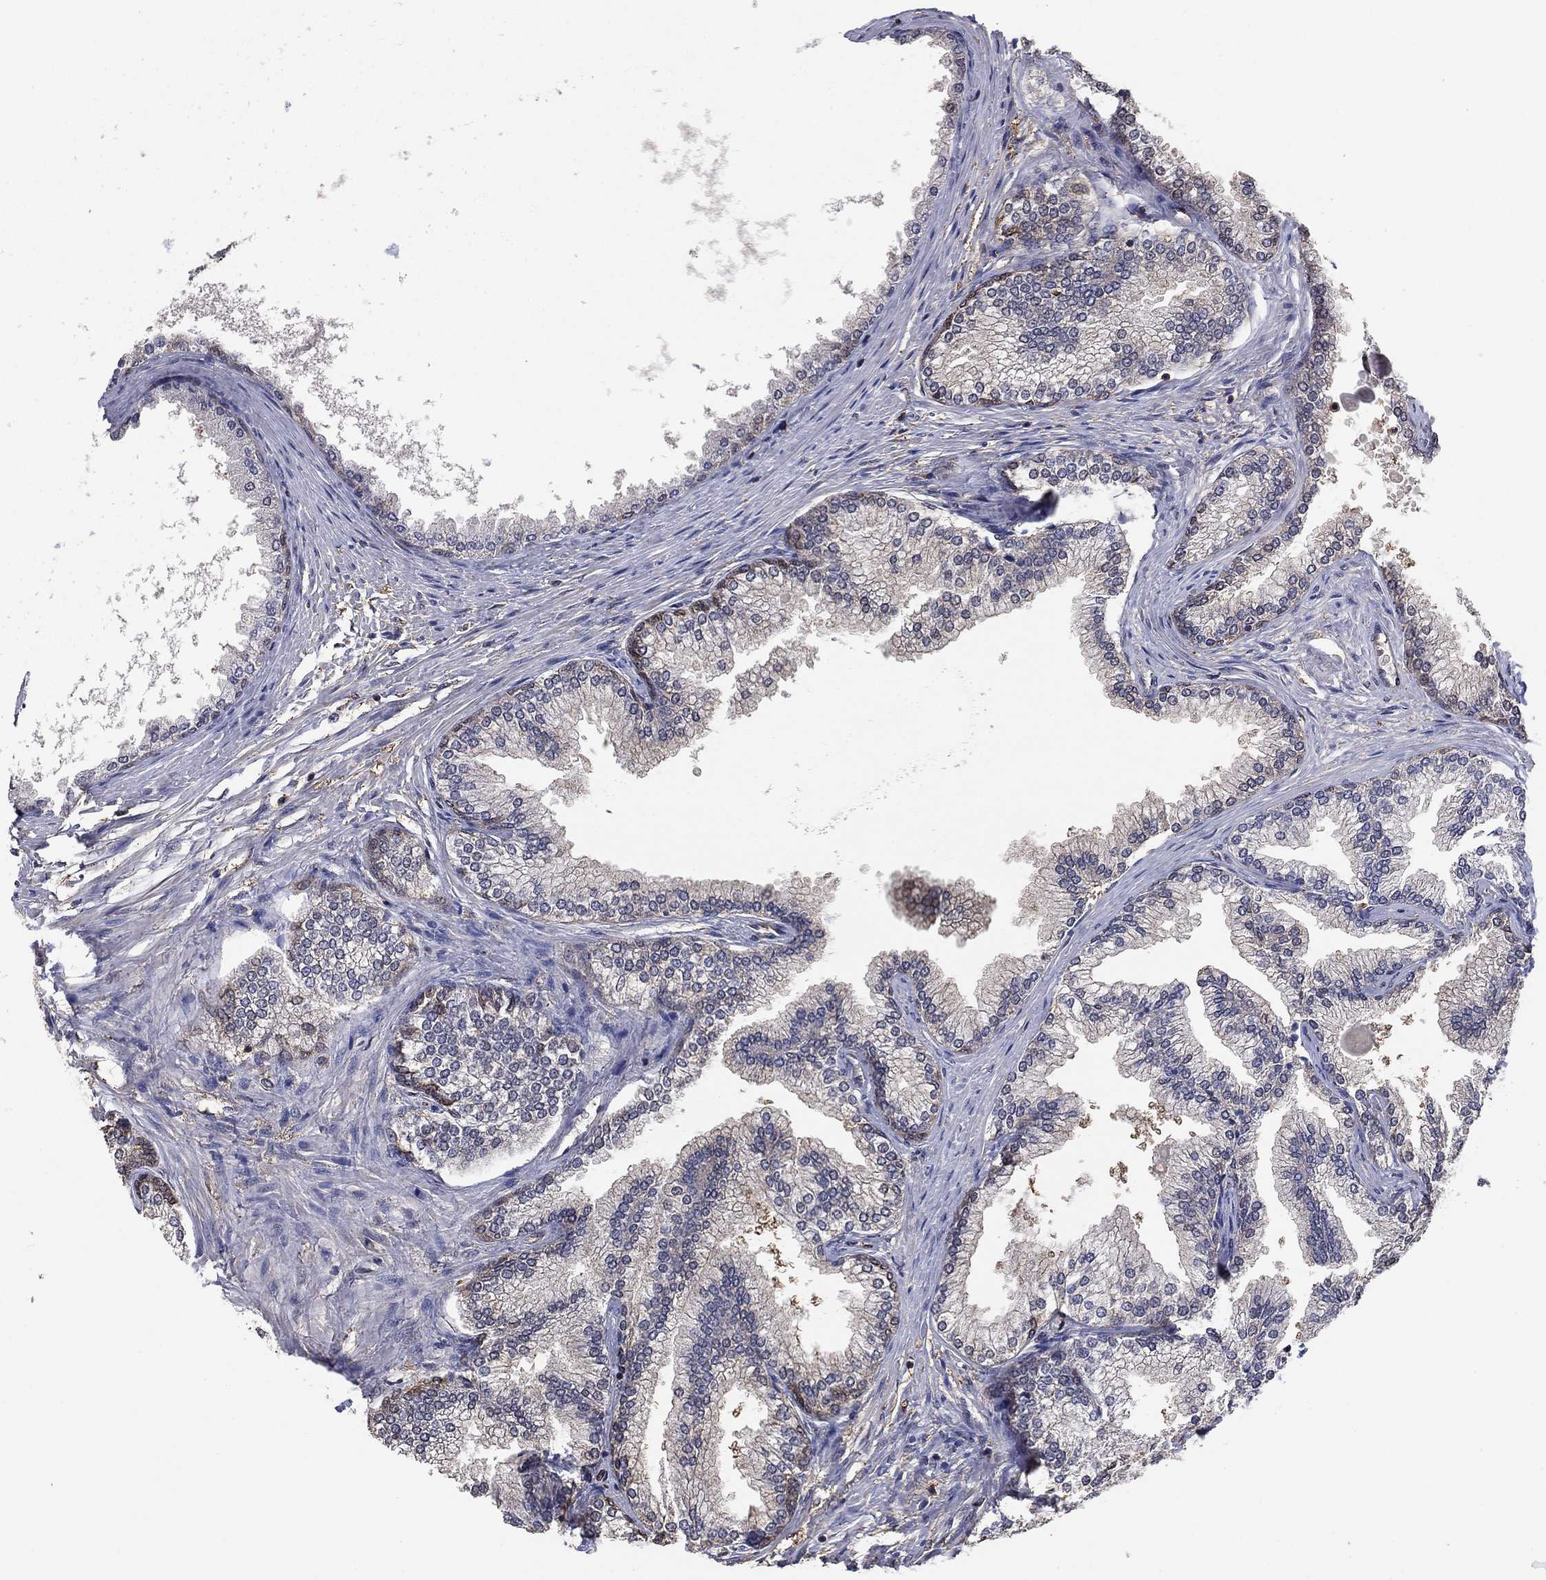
{"staining": {"intensity": "weak", "quantity": "<25%", "location": "cytoplasmic/membranous,nuclear"}, "tissue": "prostate", "cell_type": "Glandular cells", "image_type": "normal", "snomed": [{"axis": "morphology", "description": "Normal tissue, NOS"}, {"axis": "topography", "description": "Prostate"}], "caption": "IHC histopathology image of unremarkable prostate stained for a protein (brown), which displays no expression in glandular cells. Nuclei are stained in blue.", "gene": "RNF114", "patient": {"sex": "male", "age": 72}}